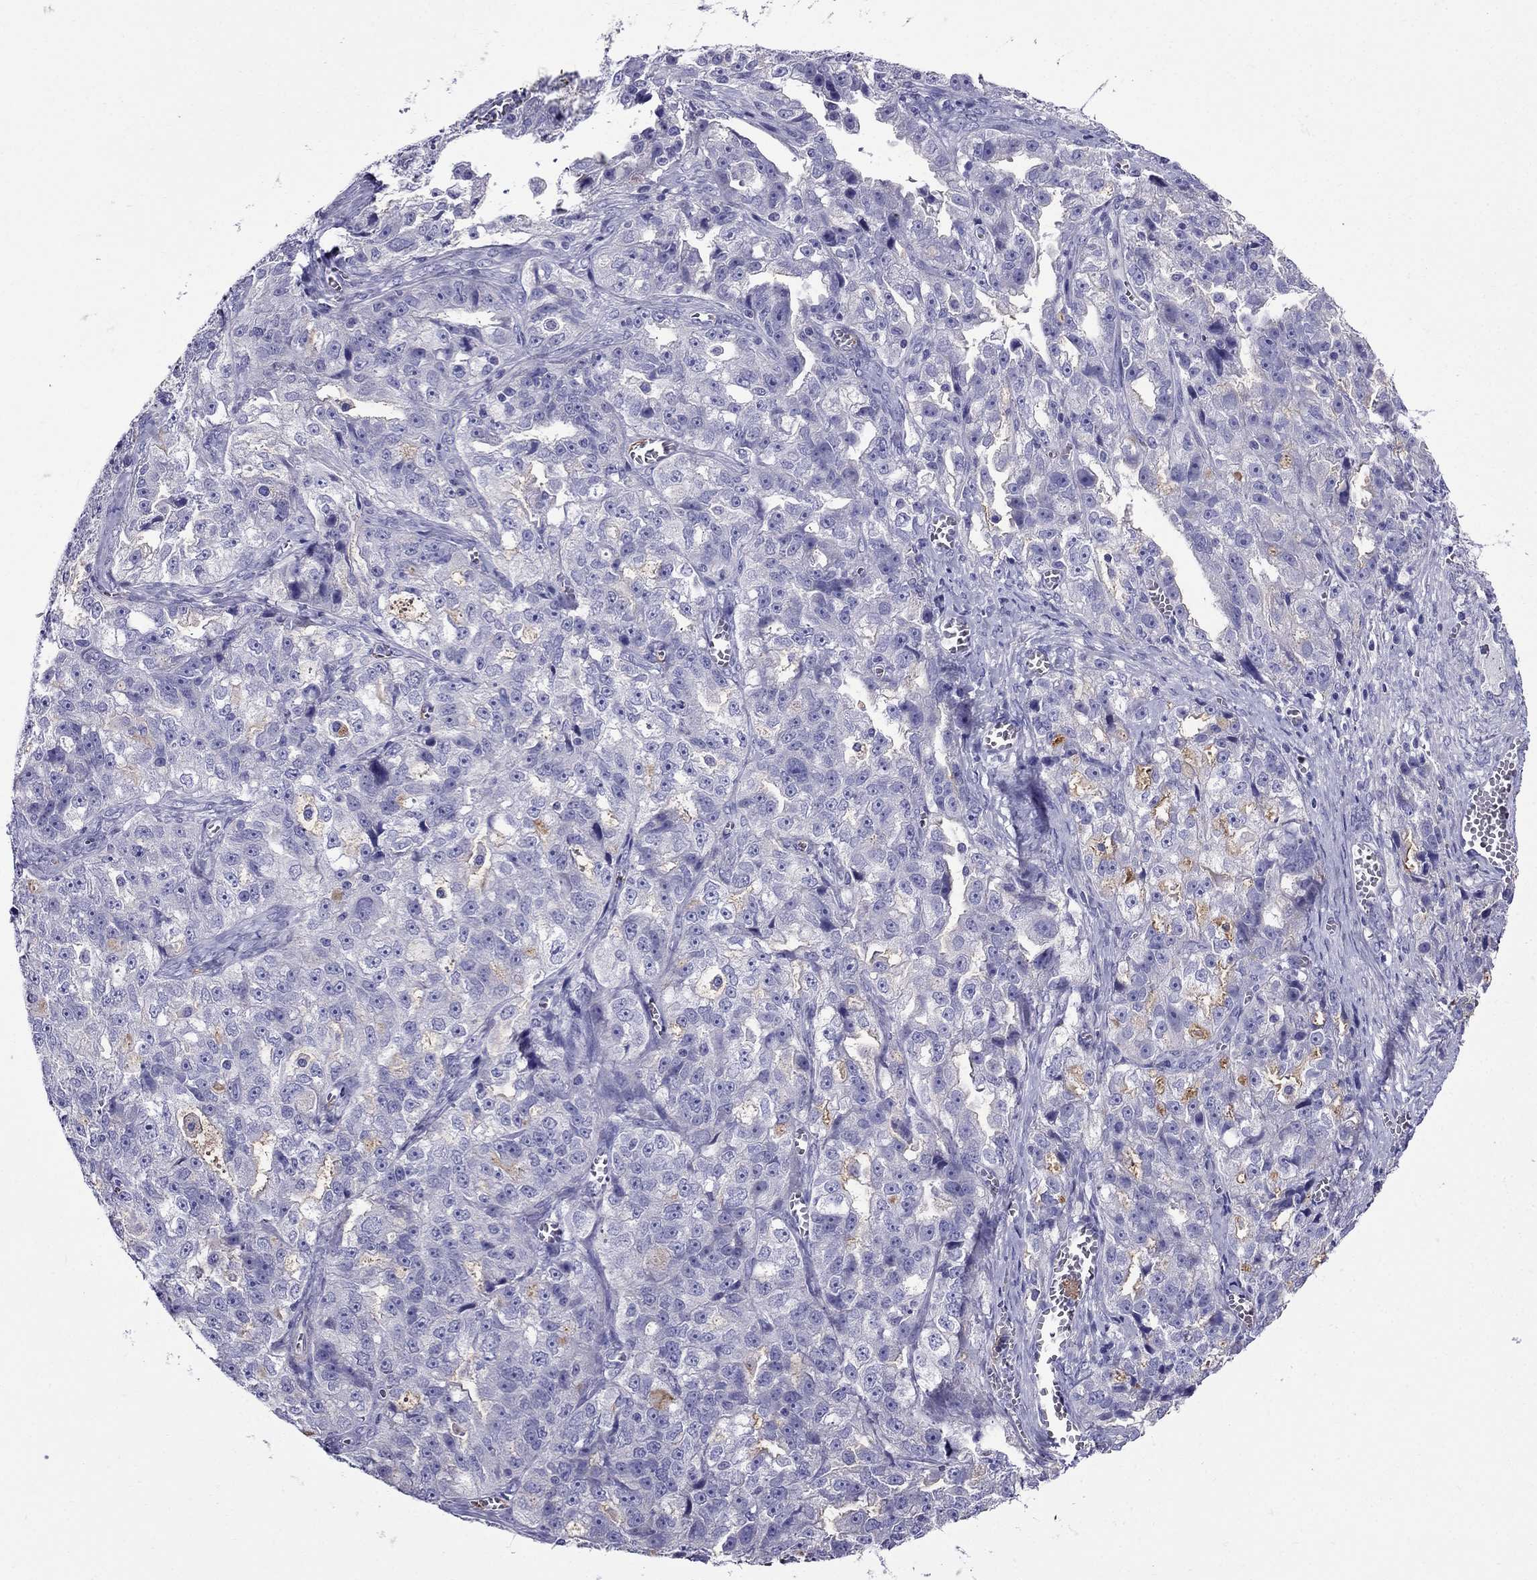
{"staining": {"intensity": "negative", "quantity": "none", "location": "none"}, "tissue": "ovarian cancer", "cell_type": "Tumor cells", "image_type": "cancer", "snomed": [{"axis": "morphology", "description": "Cystadenocarcinoma, serous, NOS"}, {"axis": "topography", "description": "Ovary"}], "caption": "Human ovarian serous cystadenocarcinoma stained for a protein using immunohistochemistry (IHC) exhibits no positivity in tumor cells.", "gene": "GPR50", "patient": {"sex": "female", "age": 51}}